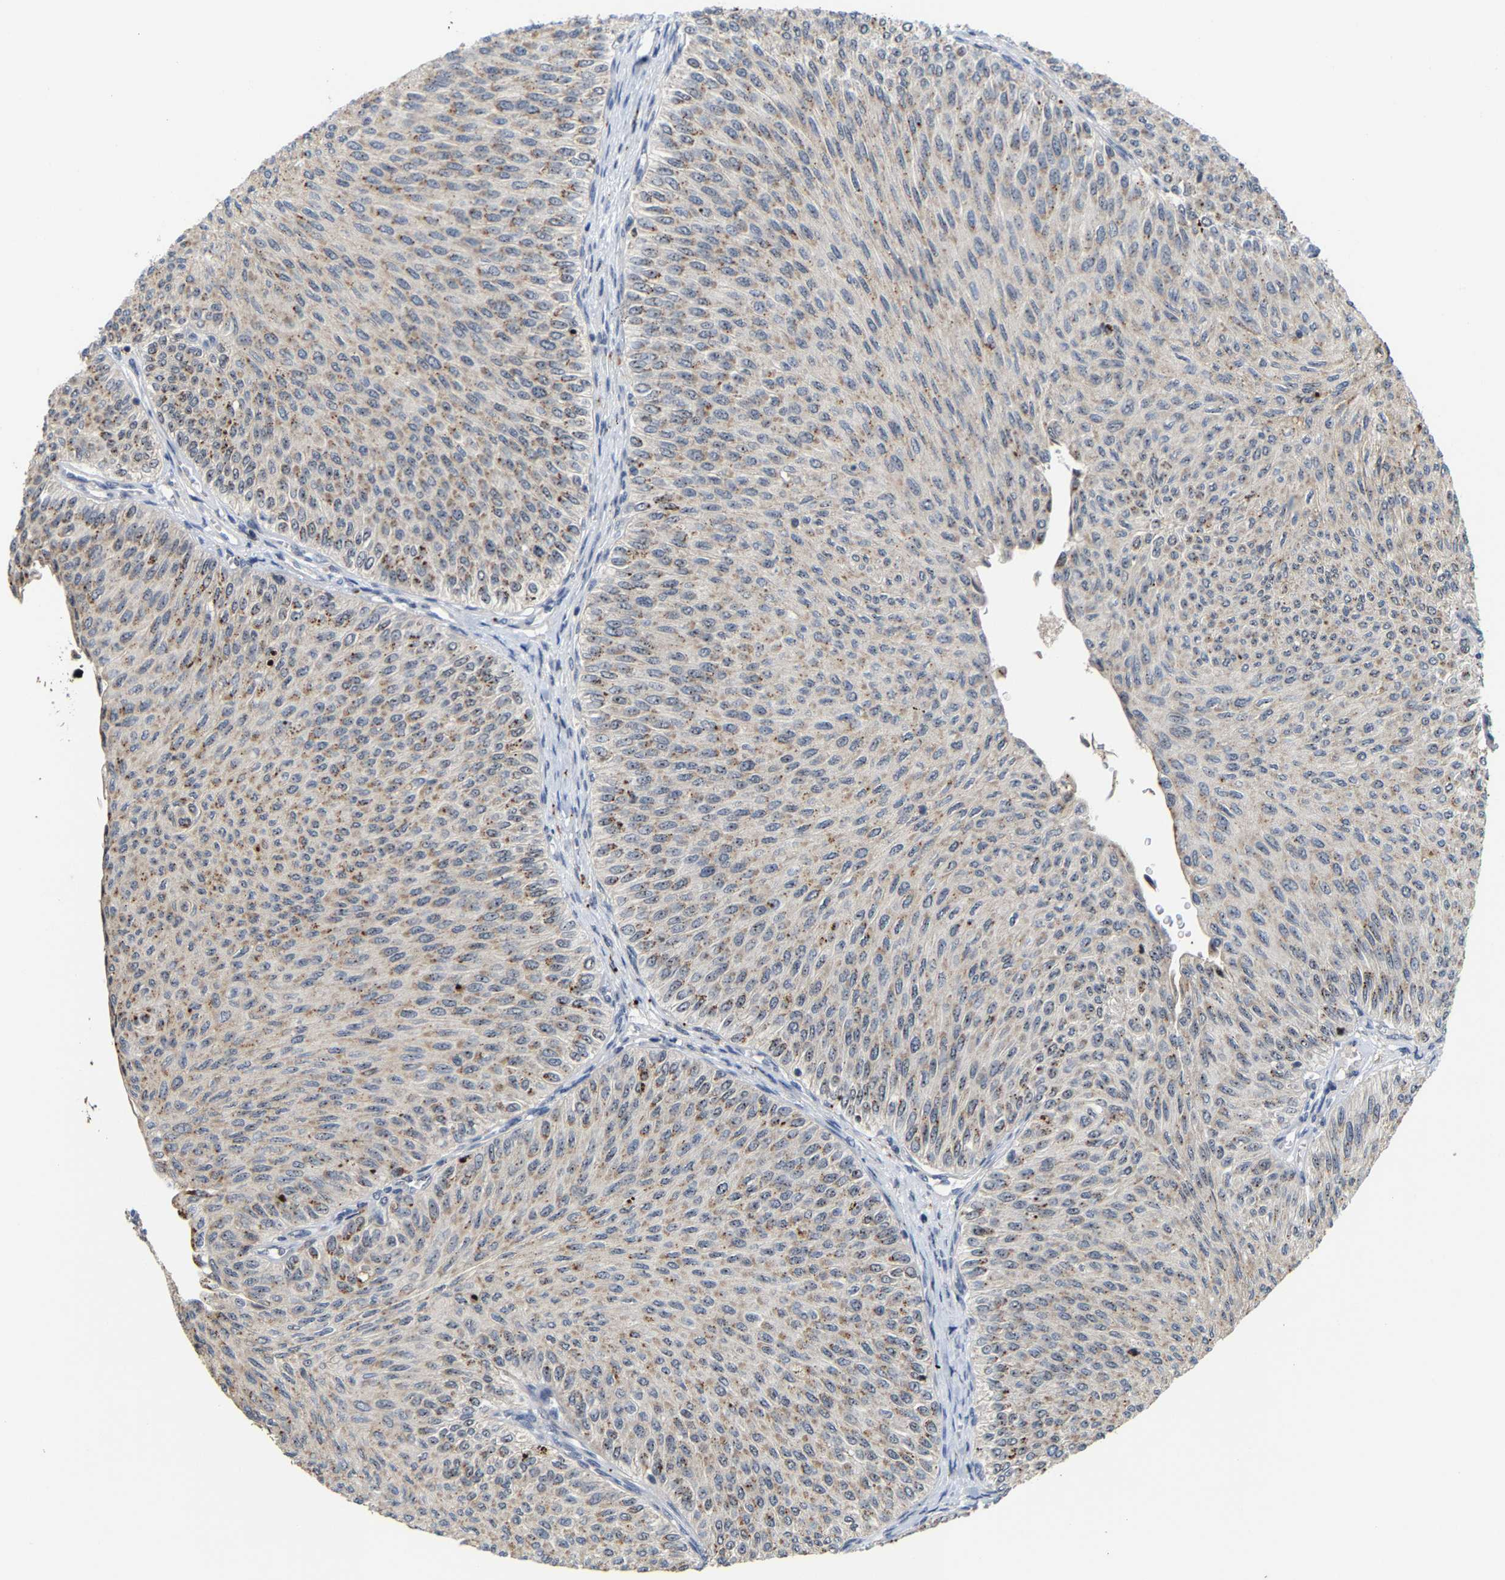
{"staining": {"intensity": "moderate", "quantity": "25%-75%", "location": "cytoplasmic/membranous"}, "tissue": "urothelial cancer", "cell_type": "Tumor cells", "image_type": "cancer", "snomed": [{"axis": "morphology", "description": "Urothelial carcinoma, Low grade"}, {"axis": "topography", "description": "Urinary bladder"}], "caption": "IHC (DAB (3,3'-diaminobenzidine)) staining of urothelial cancer demonstrates moderate cytoplasmic/membranous protein positivity in approximately 25%-75% of tumor cells.", "gene": "NOP58", "patient": {"sex": "male", "age": 78}}